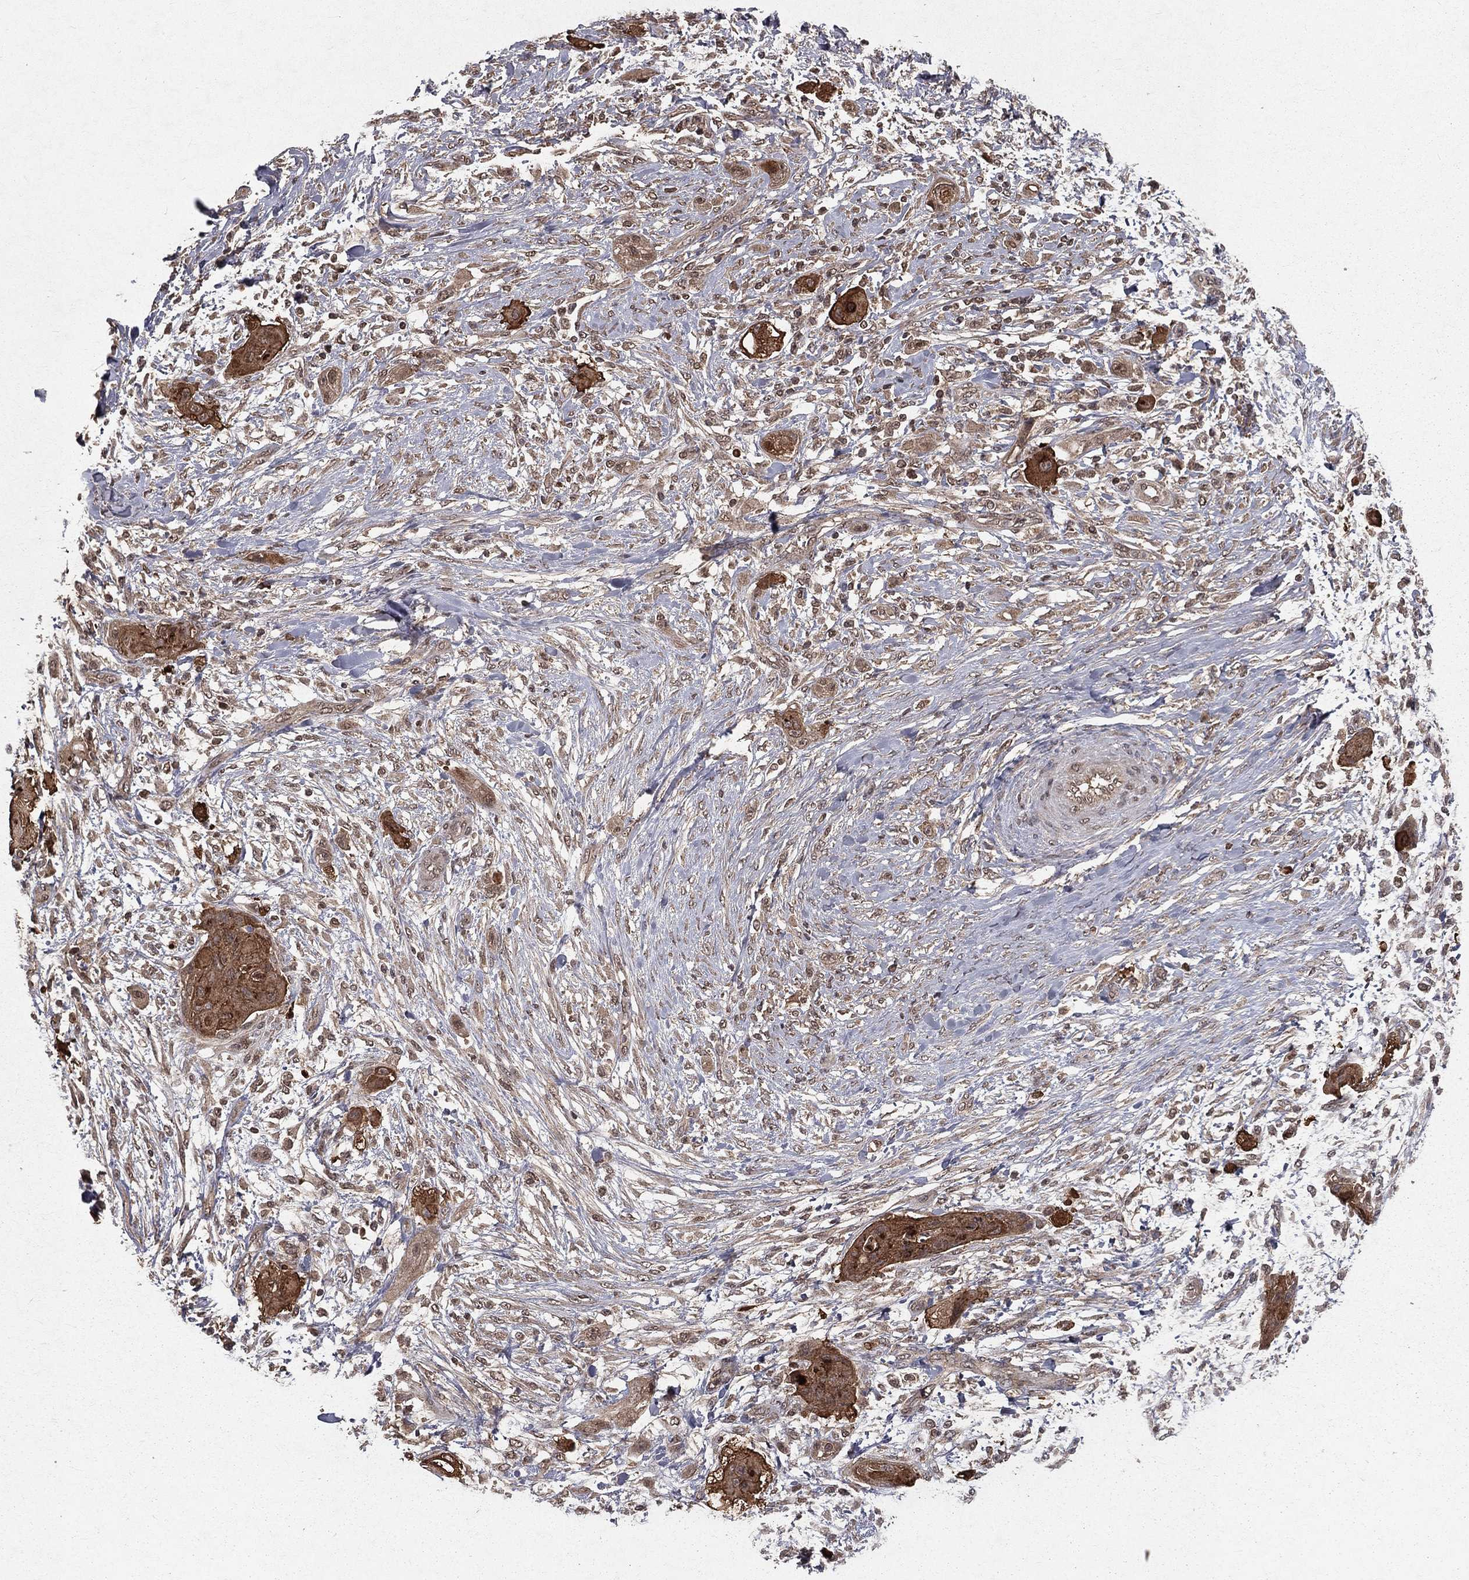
{"staining": {"intensity": "moderate", "quantity": ">75%", "location": "cytoplasmic/membranous"}, "tissue": "skin cancer", "cell_type": "Tumor cells", "image_type": "cancer", "snomed": [{"axis": "morphology", "description": "Squamous cell carcinoma, NOS"}, {"axis": "topography", "description": "Skin"}], "caption": "Immunohistochemical staining of skin cancer demonstrates moderate cytoplasmic/membranous protein expression in approximately >75% of tumor cells. The protein is shown in brown color, while the nuclei are stained blue.", "gene": "ZDHHC15", "patient": {"sex": "male", "age": 62}}